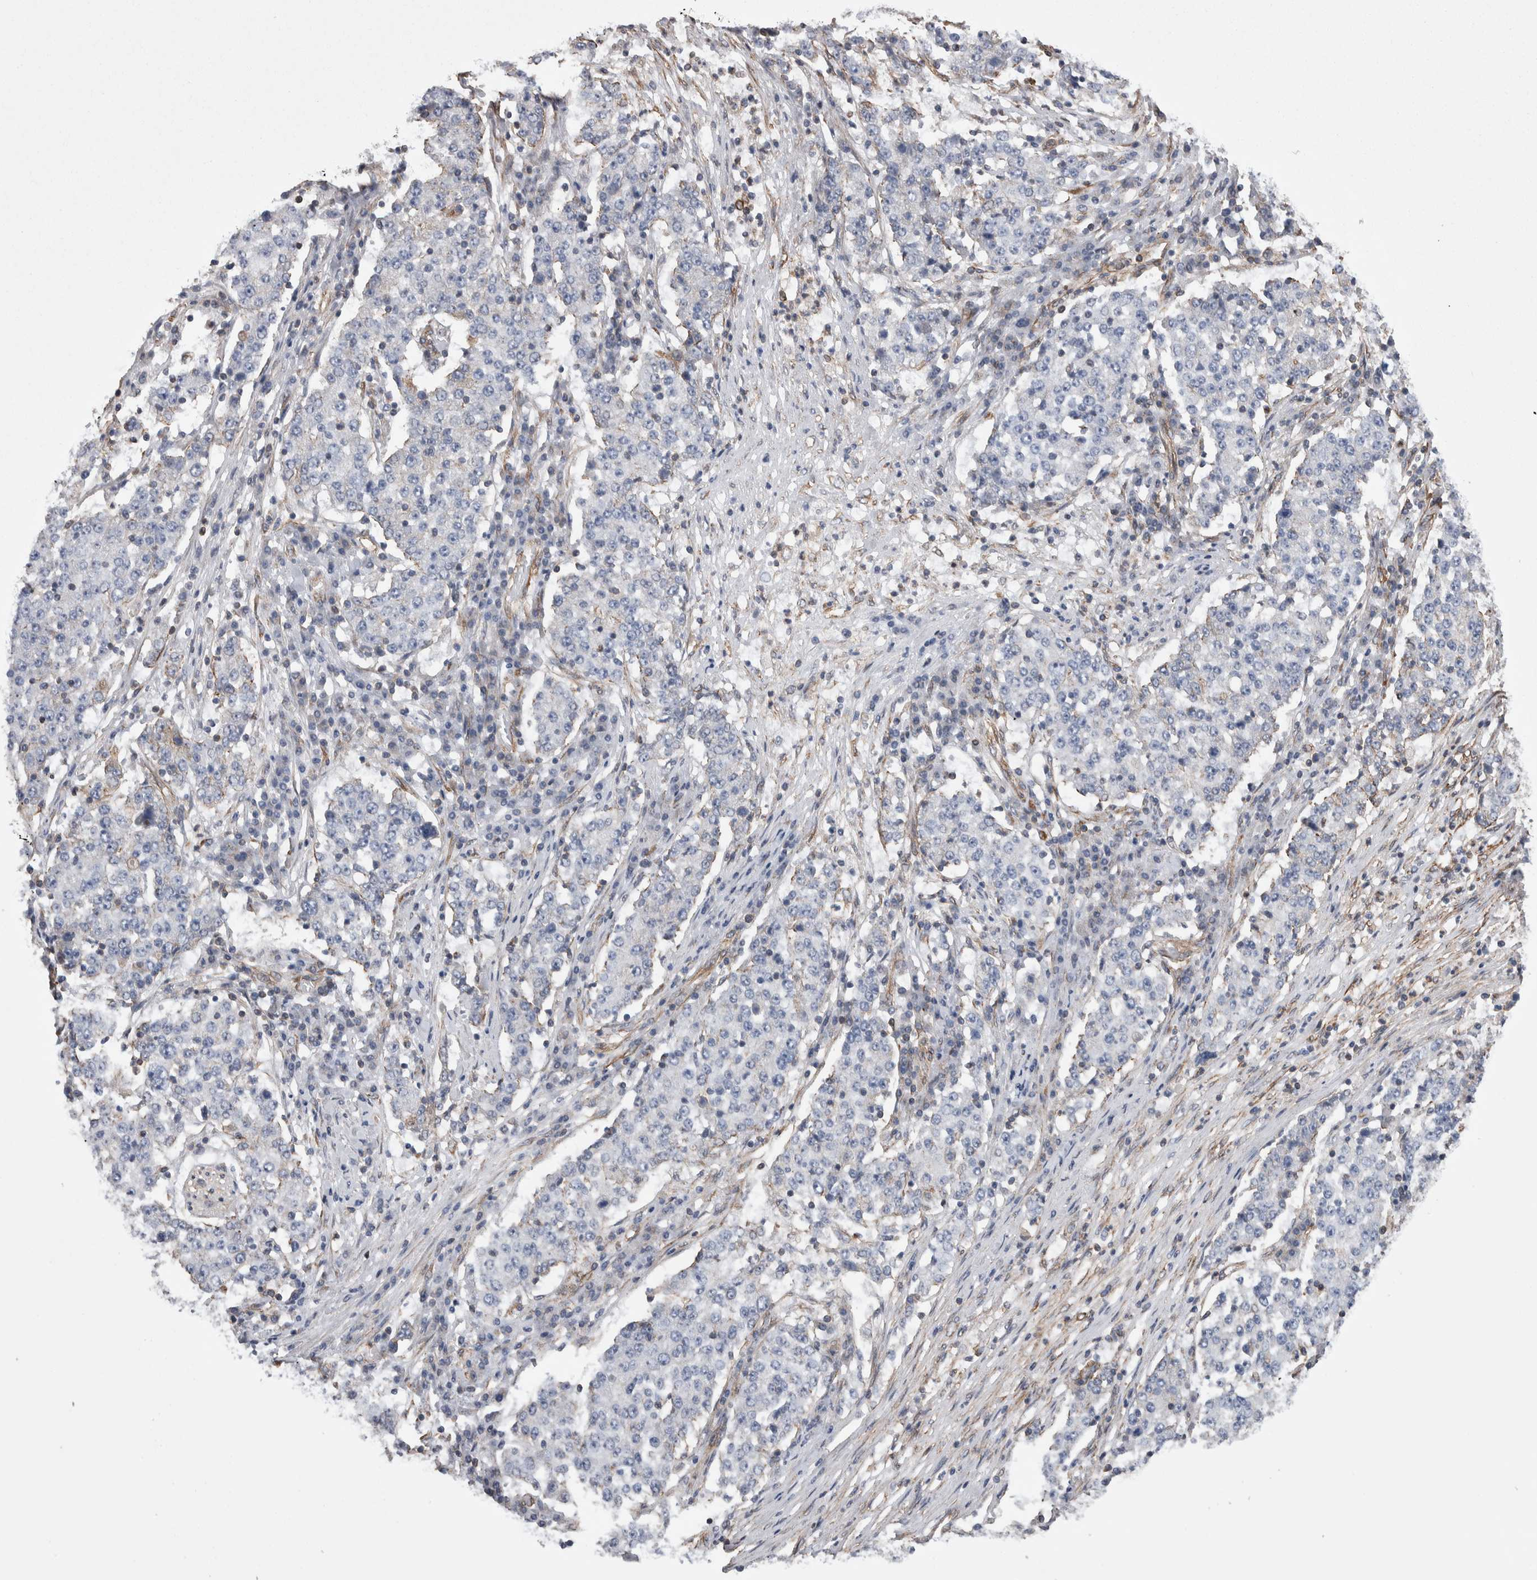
{"staining": {"intensity": "negative", "quantity": "none", "location": "none"}, "tissue": "stomach cancer", "cell_type": "Tumor cells", "image_type": "cancer", "snomed": [{"axis": "morphology", "description": "Adenocarcinoma, NOS"}, {"axis": "topography", "description": "Stomach"}], "caption": "This is an IHC histopathology image of adenocarcinoma (stomach). There is no expression in tumor cells.", "gene": "KIF12", "patient": {"sex": "male", "age": 59}}